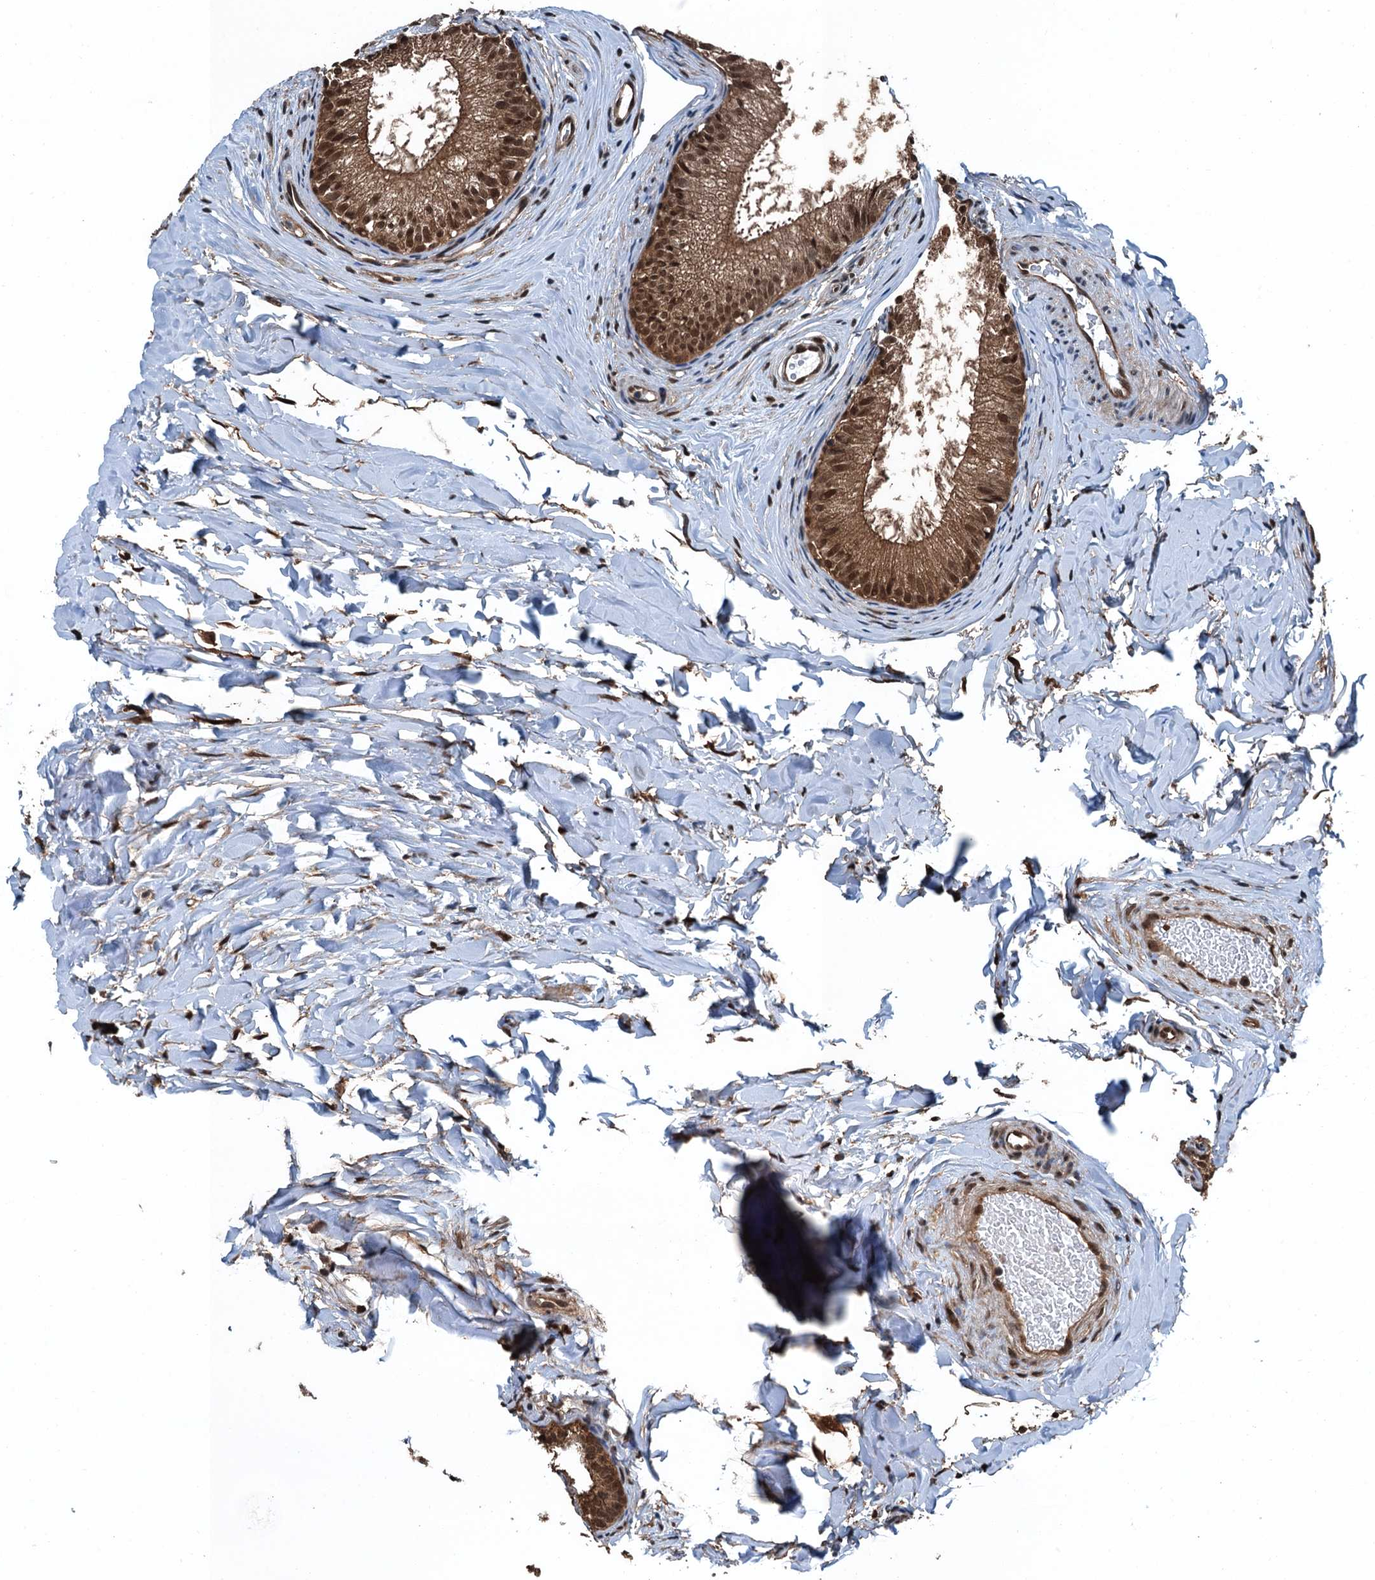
{"staining": {"intensity": "strong", "quantity": ">75%", "location": "cytoplasmic/membranous,nuclear"}, "tissue": "epididymis", "cell_type": "Glandular cells", "image_type": "normal", "snomed": [{"axis": "morphology", "description": "Normal tissue, NOS"}, {"axis": "topography", "description": "Epididymis"}], "caption": "IHC (DAB) staining of unremarkable human epididymis demonstrates strong cytoplasmic/membranous,nuclear protein staining in about >75% of glandular cells.", "gene": "RNH1", "patient": {"sex": "male", "age": 34}}